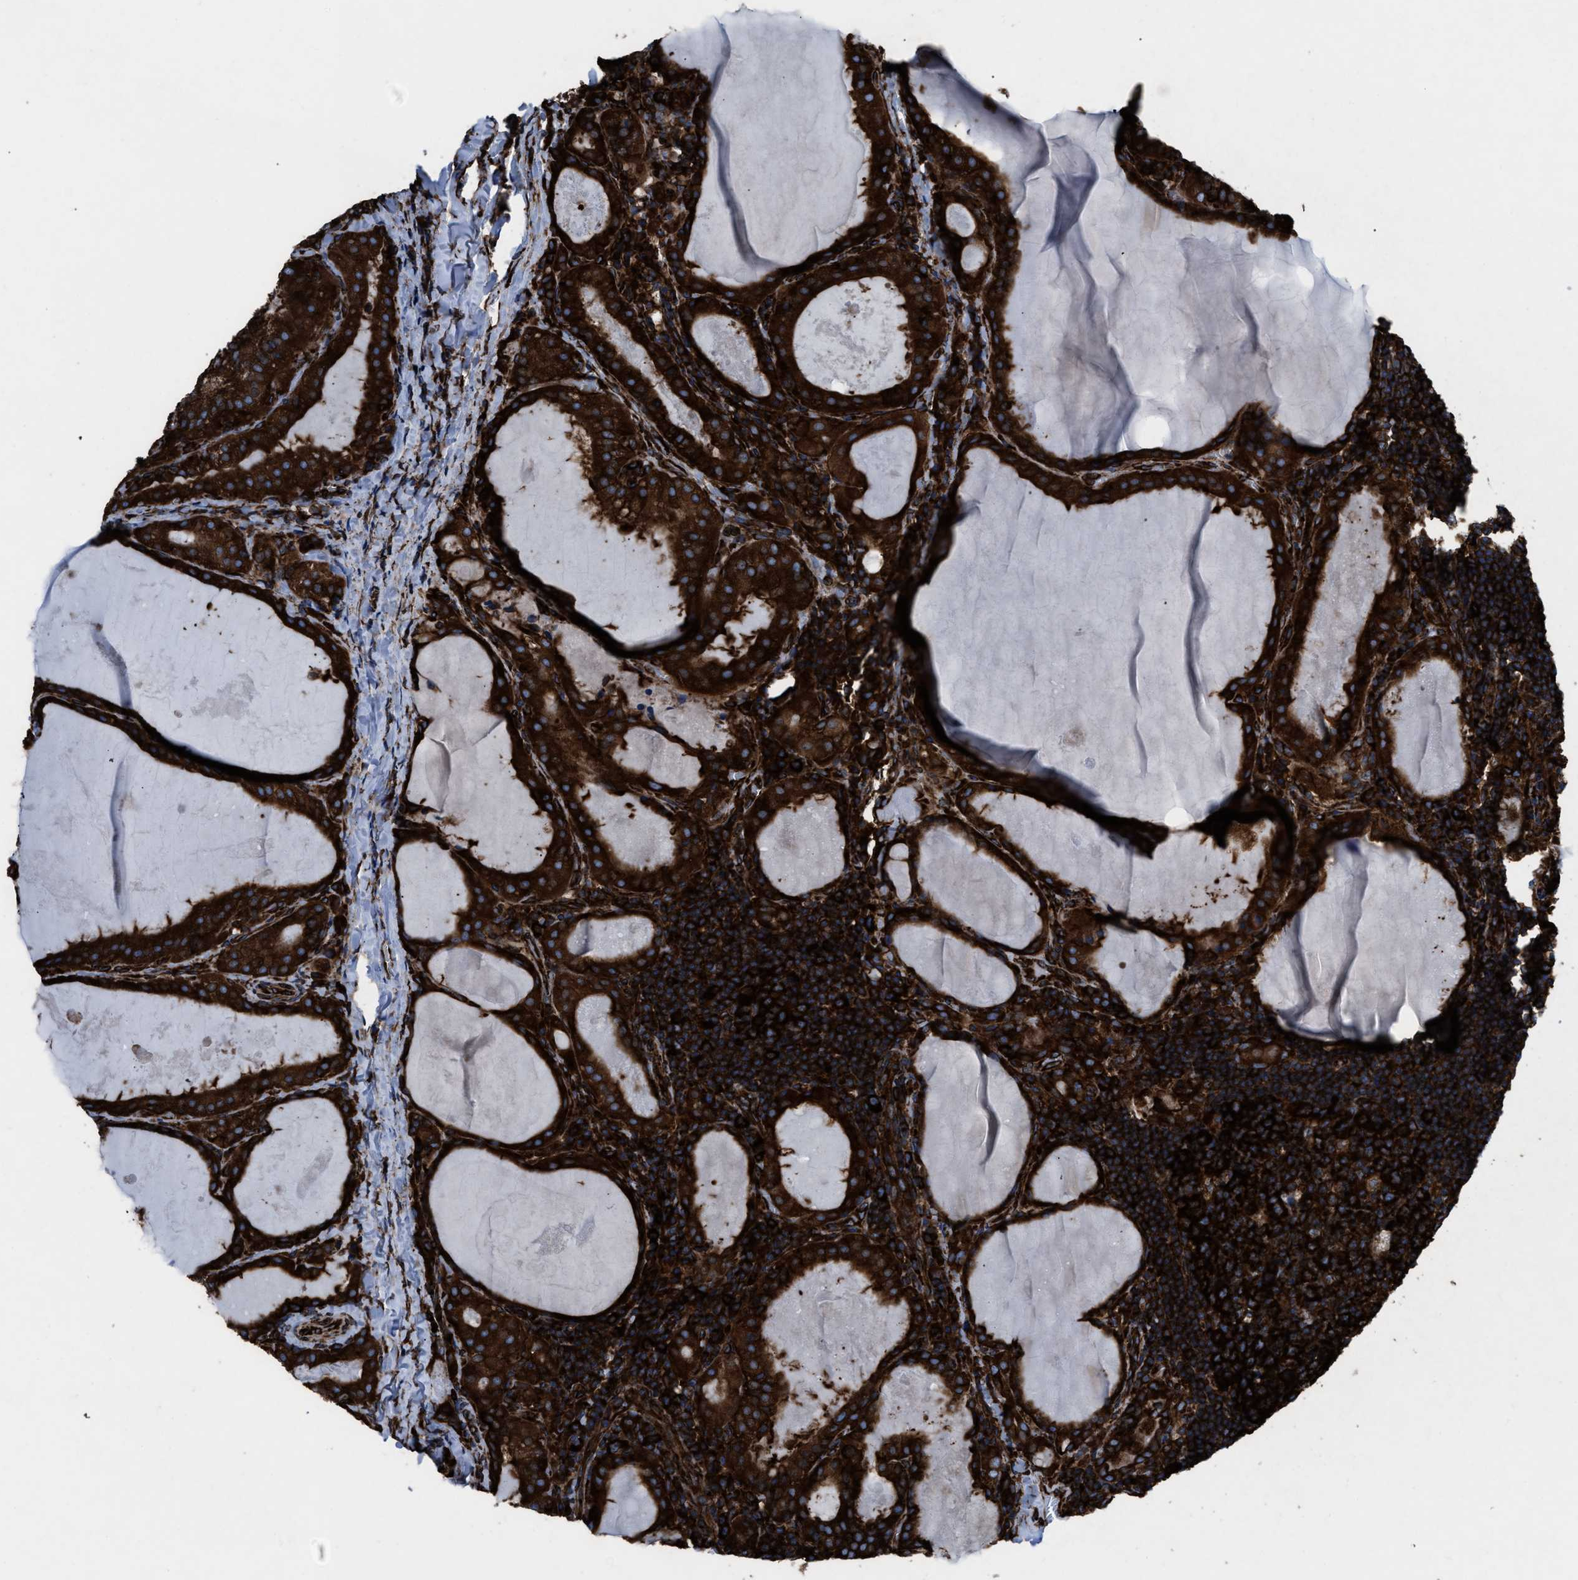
{"staining": {"intensity": "strong", "quantity": ">75%", "location": "cytoplasmic/membranous"}, "tissue": "thyroid cancer", "cell_type": "Tumor cells", "image_type": "cancer", "snomed": [{"axis": "morphology", "description": "Papillary adenocarcinoma, NOS"}, {"axis": "topography", "description": "Thyroid gland"}], "caption": "IHC staining of thyroid cancer (papillary adenocarcinoma), which displays high levels of strong cytoplasmic/membranous expression in approximately >75% of tumor cells indicating strong cytoplasmic/membranous protein staining. The staining was performed using DAB (brown) for protein detection and nuclei were counterstained in hematoxylin (blue).", "gene": "CAPRIN1", "patient": {"sex": "female", "age": 42}}